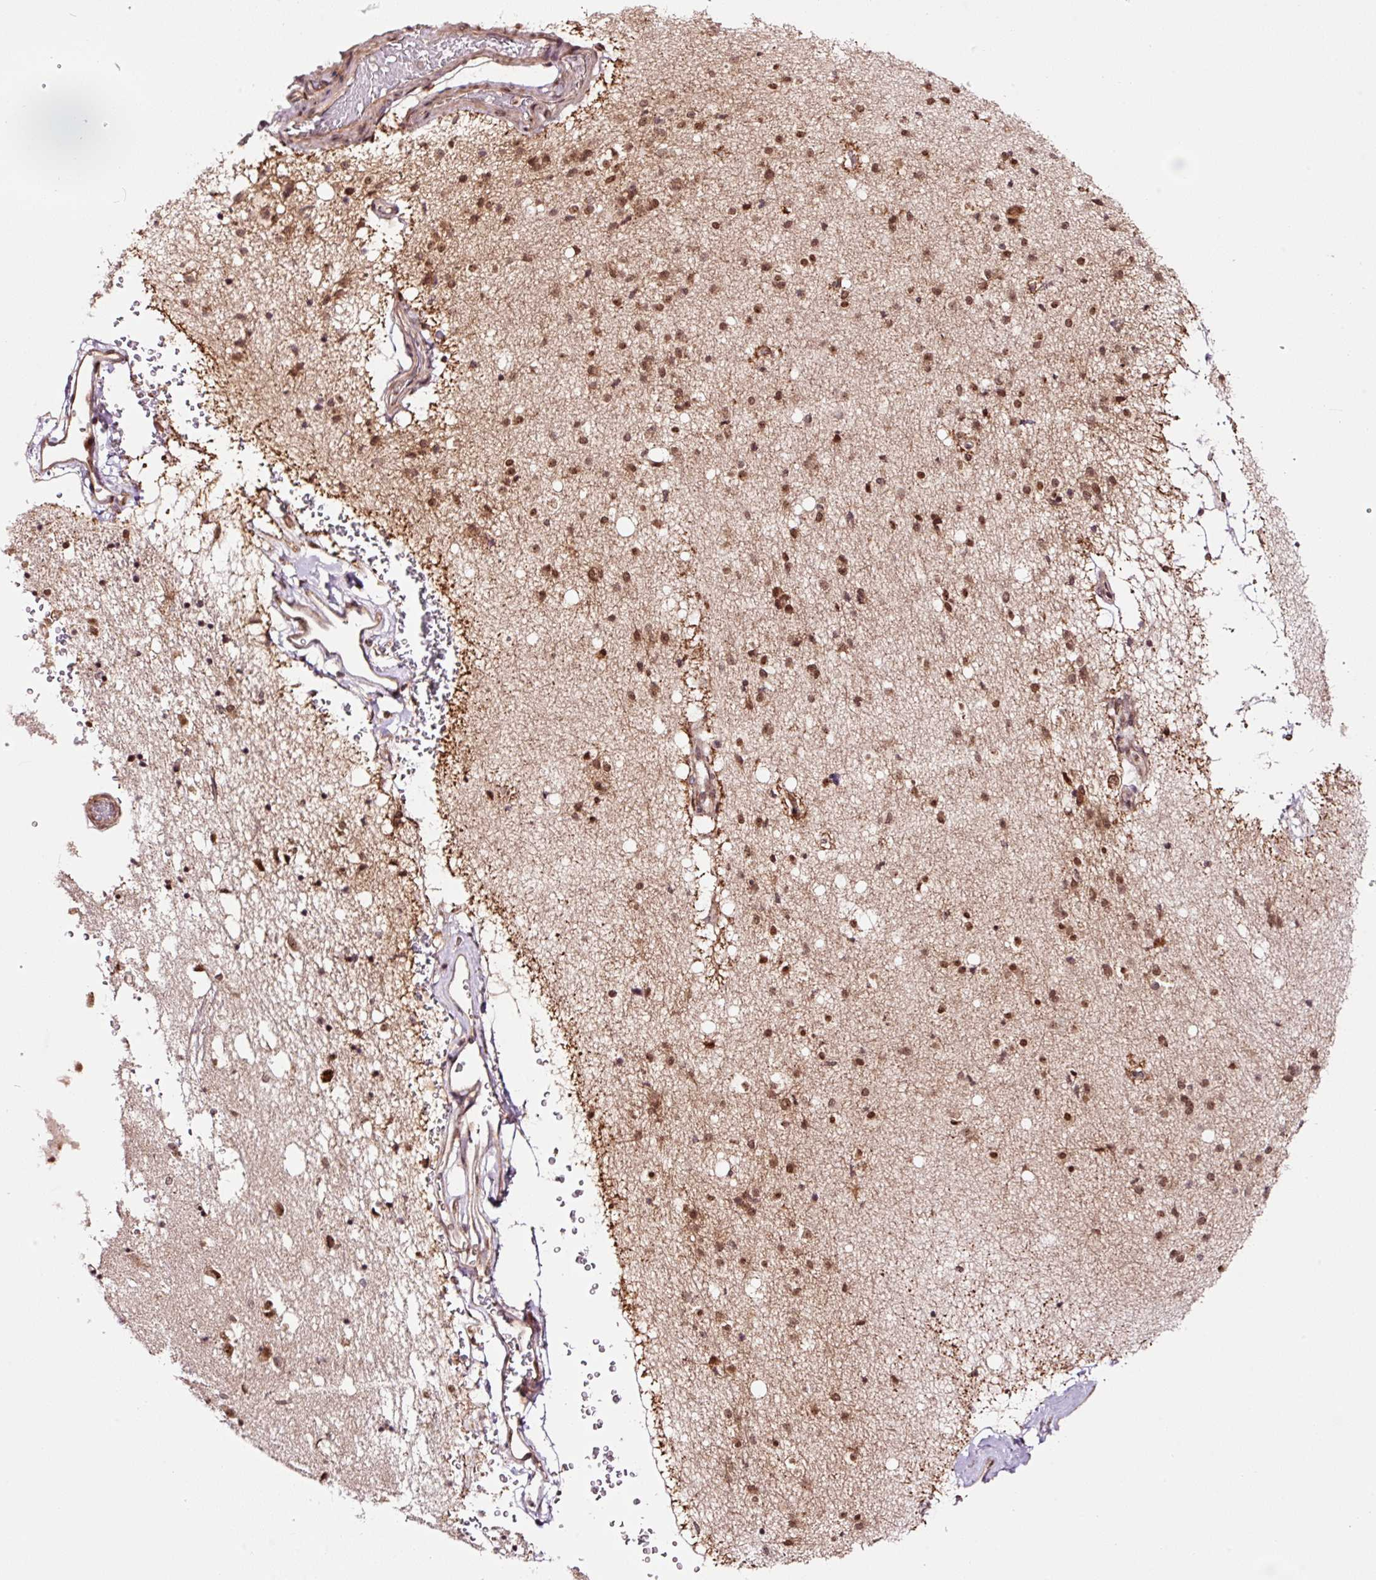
{"staining": {"intensity": "moderate", "quantity": ">75%", "location": "nuclear"}, "tissue": "caudate", "cell_type": "Glial cells", "image_type": "normal", "snomed": [{"axis": "morphology", "description": "Normal tissue, NOS"}, {"axis": "topography", "description": "Lateral ventricle wall"}], "caption": "The histopathology image displays immunohistochemical staining of unremarkable caudate. There is moderate nuclear expression is appreciated in about >75% of glial cells. (DAB (3,3'-diaminobenzidine) IHC, brown staining for protein, blue staining for nuclei).", "gene": "RFC4", "patient": {"sex": "male", "age": 58}}